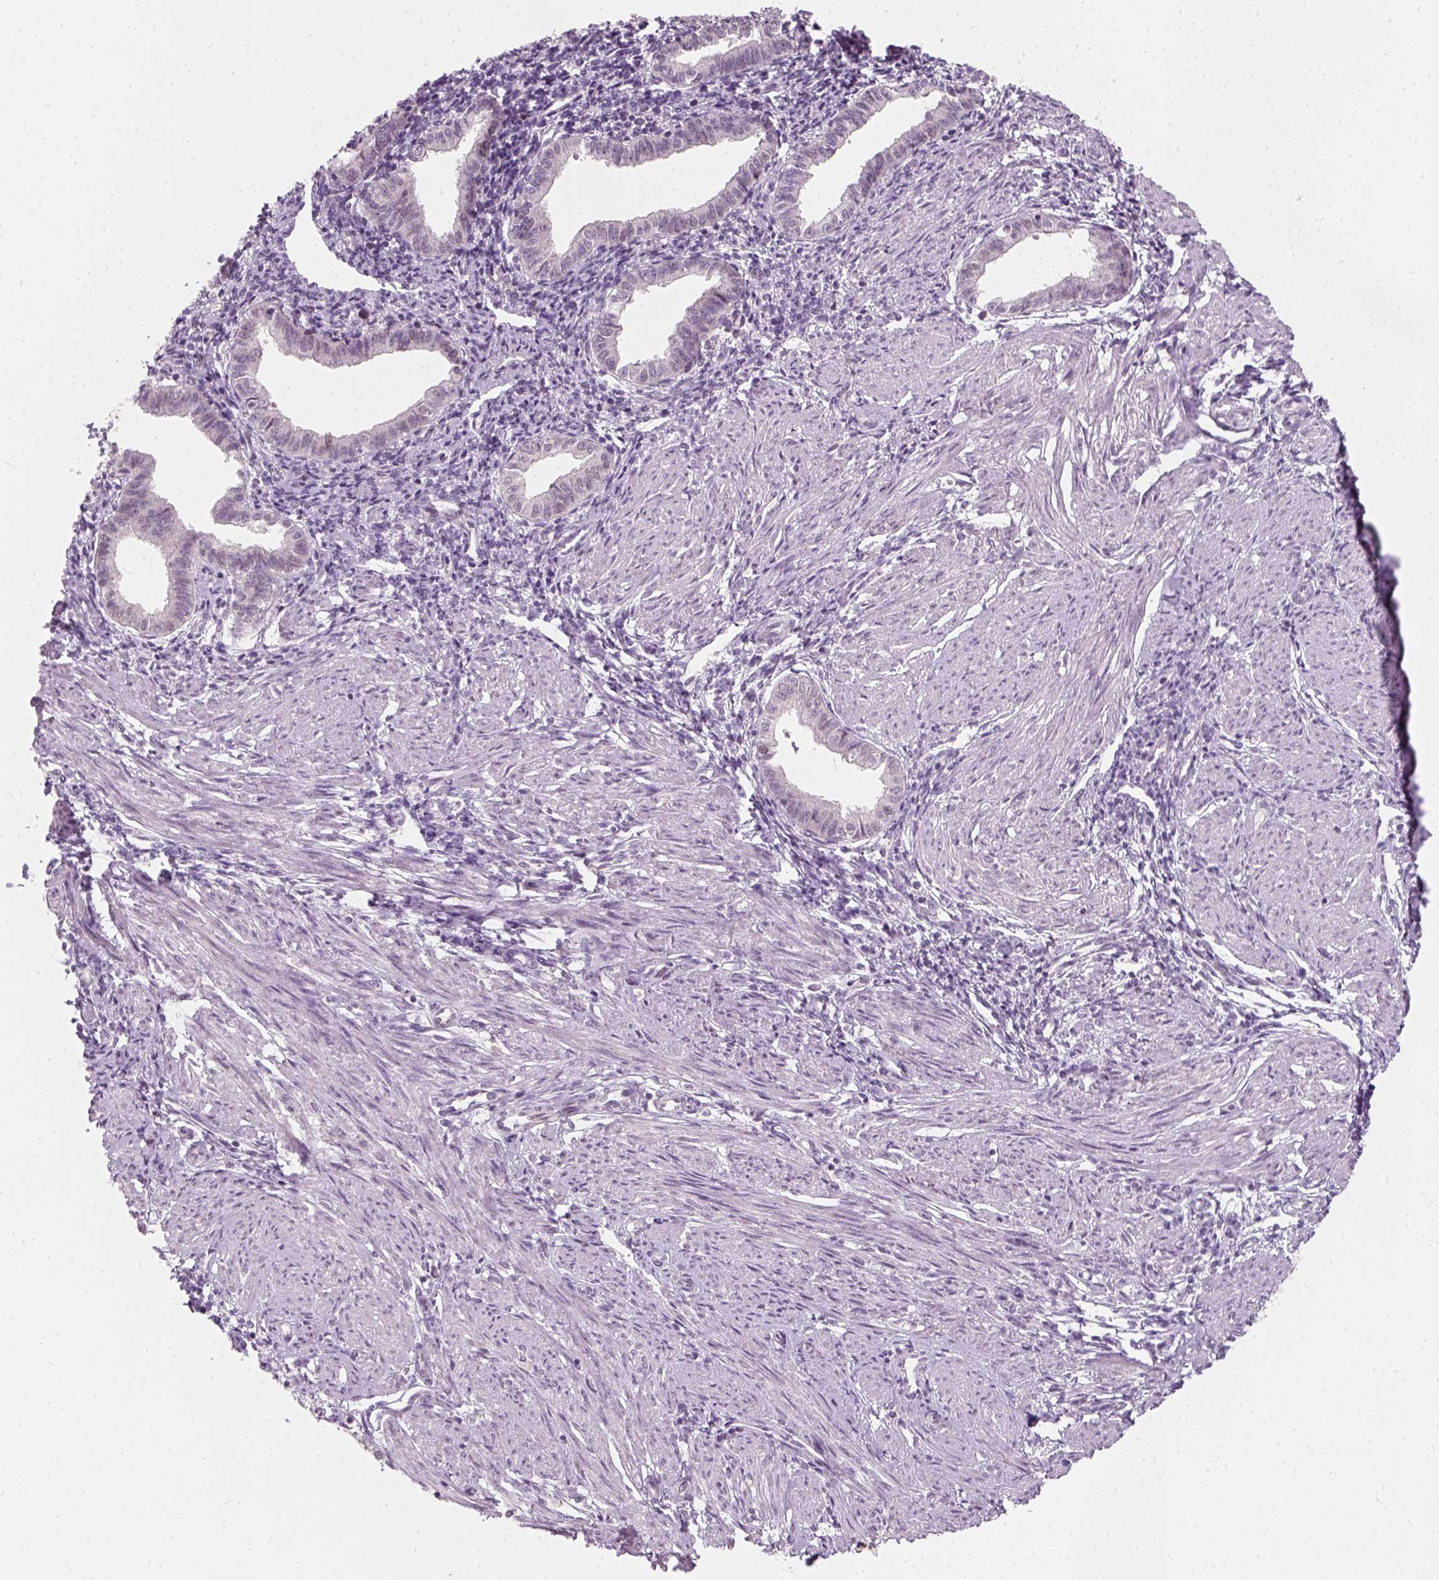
{"staining": {"intensity": "negative", "quantity": "none", "location": "none"}, "tissue": "endometrium", "cell_type": "Cells in endometrial stroma", "image_type": "normal", "snomed": [{"axis": "morphology", "description": "Normal tissue, NOS"}, {"axis": "topography", "description": "Endometrium"}], "caption": "There is no significant staining in cells in endometrial stroma of endometrium. (Brightfield microscopy of DAB IHC at high magnification).", "gene": "TP53", "patient": {"sex": "female", "age": 37}}